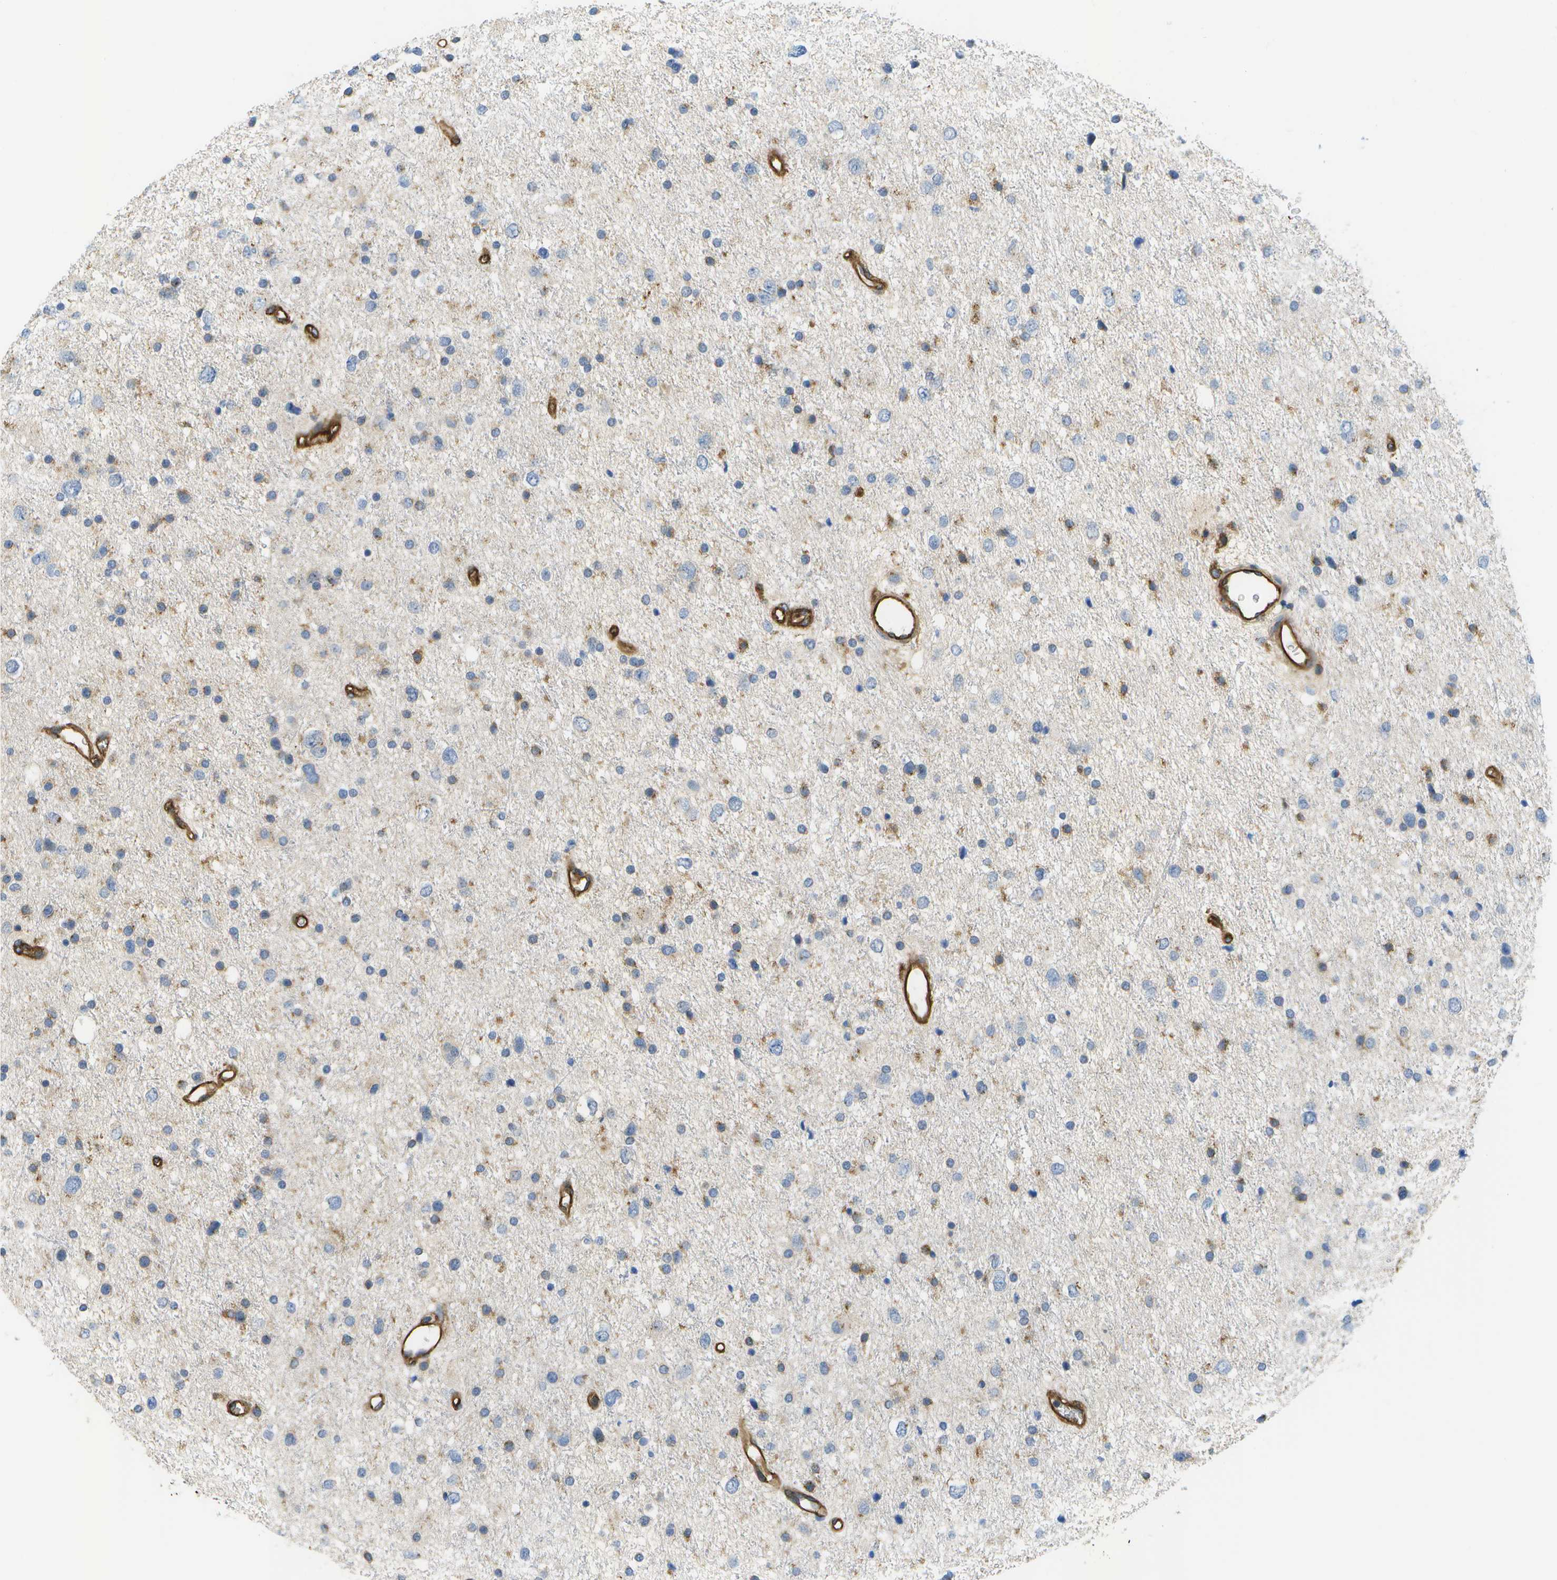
{"staining": {"intensity": "moderate", "quantity": "<25%", "location": "cytoplasmic/membranous"}, "tissue": "glioma", "cell_type": "Tumor cells", "image_type": "cancer", "snomed": [{"axis": "morphology", "description": "Glioma, malignant, Low grade"}, {"axis": "topography", "description": "Brain"}], "caption": "Immunohistochemistry (DAB (3,3'-diaminobenzidine)) staining of malignant glioma (low-grade) demonstrates moderate cytoplasmic/membranous protein expression in about <25% of tumor cells.", "gene": "BST2", "patient": {"sex": "female", "age": 37}}